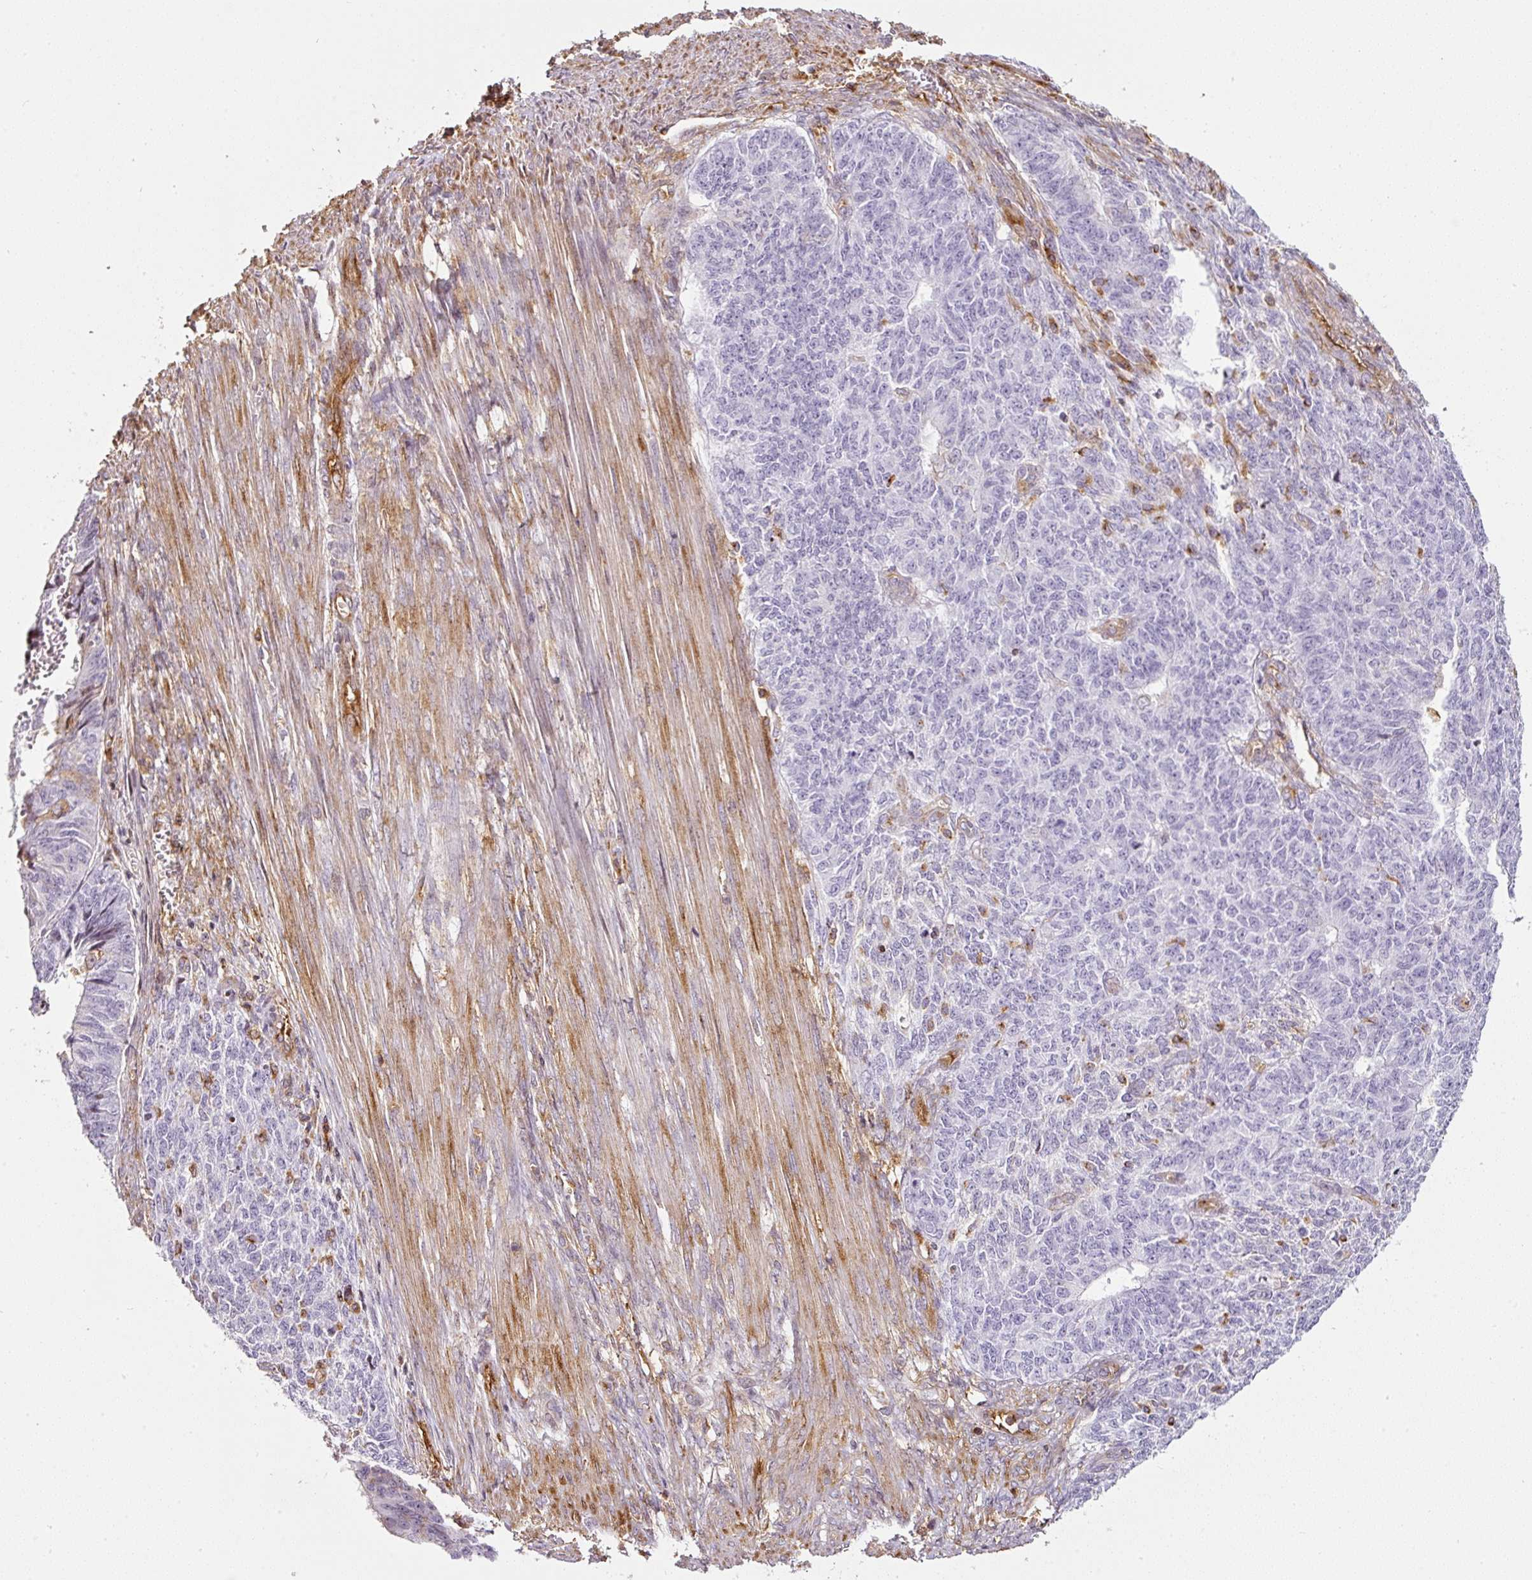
{"staining": {"intensity": "moderate", "quantity": "<25%", "location": "cytoplasmic/membranous"}, "tissue": "endometrial cancer", "cell_type": "Tumor cells", "image_type": "cancer", "snomed": [{"axis": "morphology", "description": "Adenocarcinoma, NOS"}, {"axis": "topography", "description": "Endometrium"}], "caption": "IHC (DAB) staining of endometrial adenocarcinoma exhibits moderate cytoplasmic/membranous protein expression in approximately <25% of tumor cells.", "gene": "SCNM1", "patient": {"sex": "female", "age": 32}}